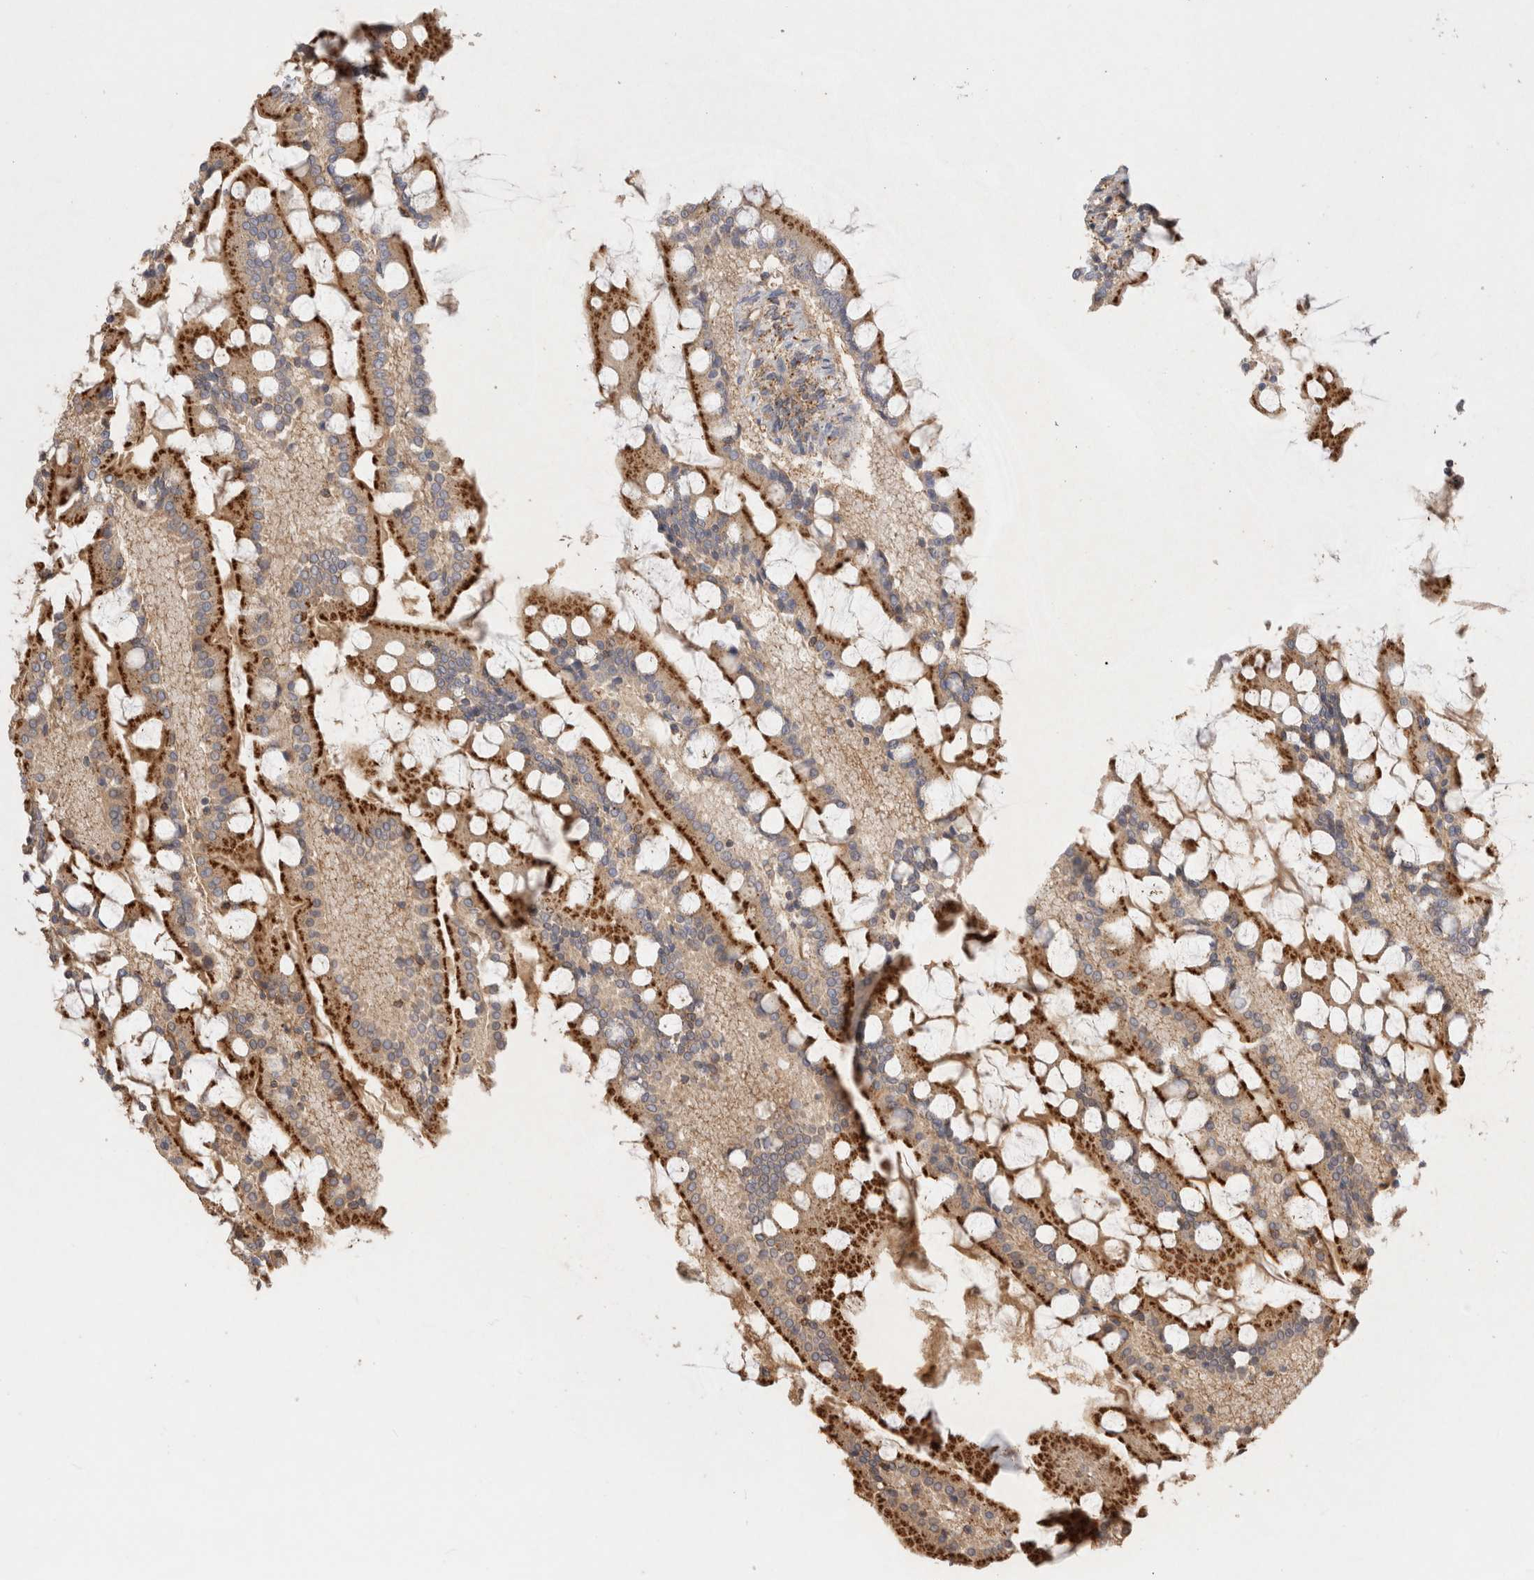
{"staining": {"intensity": "moderate", "quantity": ">75%", "location": "cytoplasmic/membranous"}, "tissue": "small intestine", "cell_type": "Glandular cells", "image_type": "normal", "snomed": [{"axis": "morphology", "description": "Normal tissue, NOS"}, {"axis": "topography", "description": "Small intestine"}], "caption": "About >75% of glandular cells in benign small intestine reveal moderate cytoplasmic/membranous protein staining as visualized by brown immunohistochemical staining.", "gene": "CHMP6", "patient": {"sex": "male", "age": 41}}